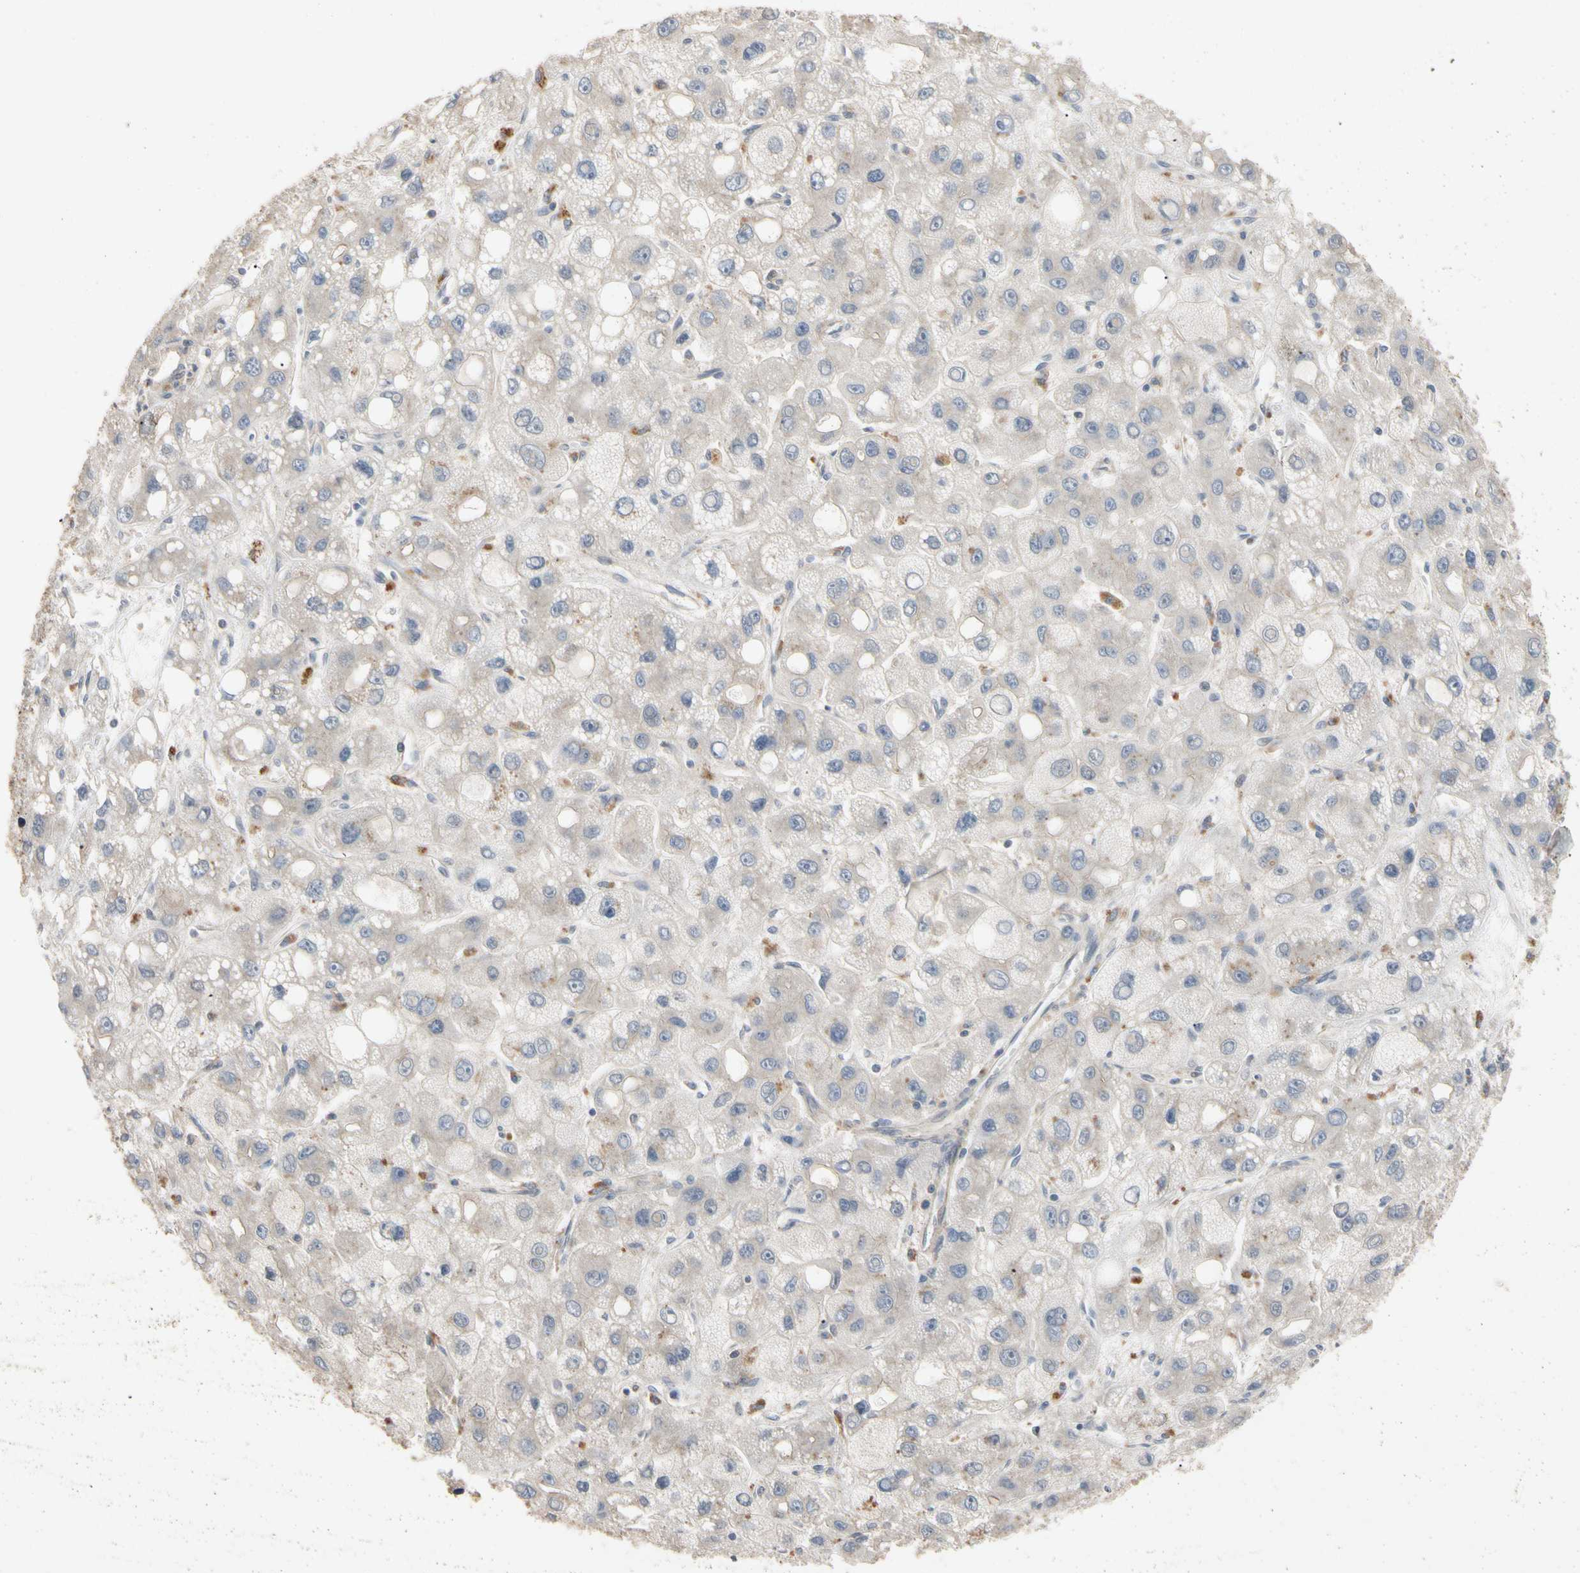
{"staining": {"intensity": "weak", "quantity": "25%-75%", "location": "cytoplasmic/membranous"}, "tissue": "liver cancer", "cell_type": "Tumor cells", "image_type": "cancer", "snomed": [{"axis": "morphology", "description": "Carcinoma, Hepatocellular, NOS"}, {"axis": "topography", "description": "Liver"}], "caption": "Weak cytoplasmic/membranous expression is seen in about 25%-75% of tumor cells in liver hepatocellular carcinoma.", "gene": "DPP8", "patient": {"sex": "male", "age": 55}}